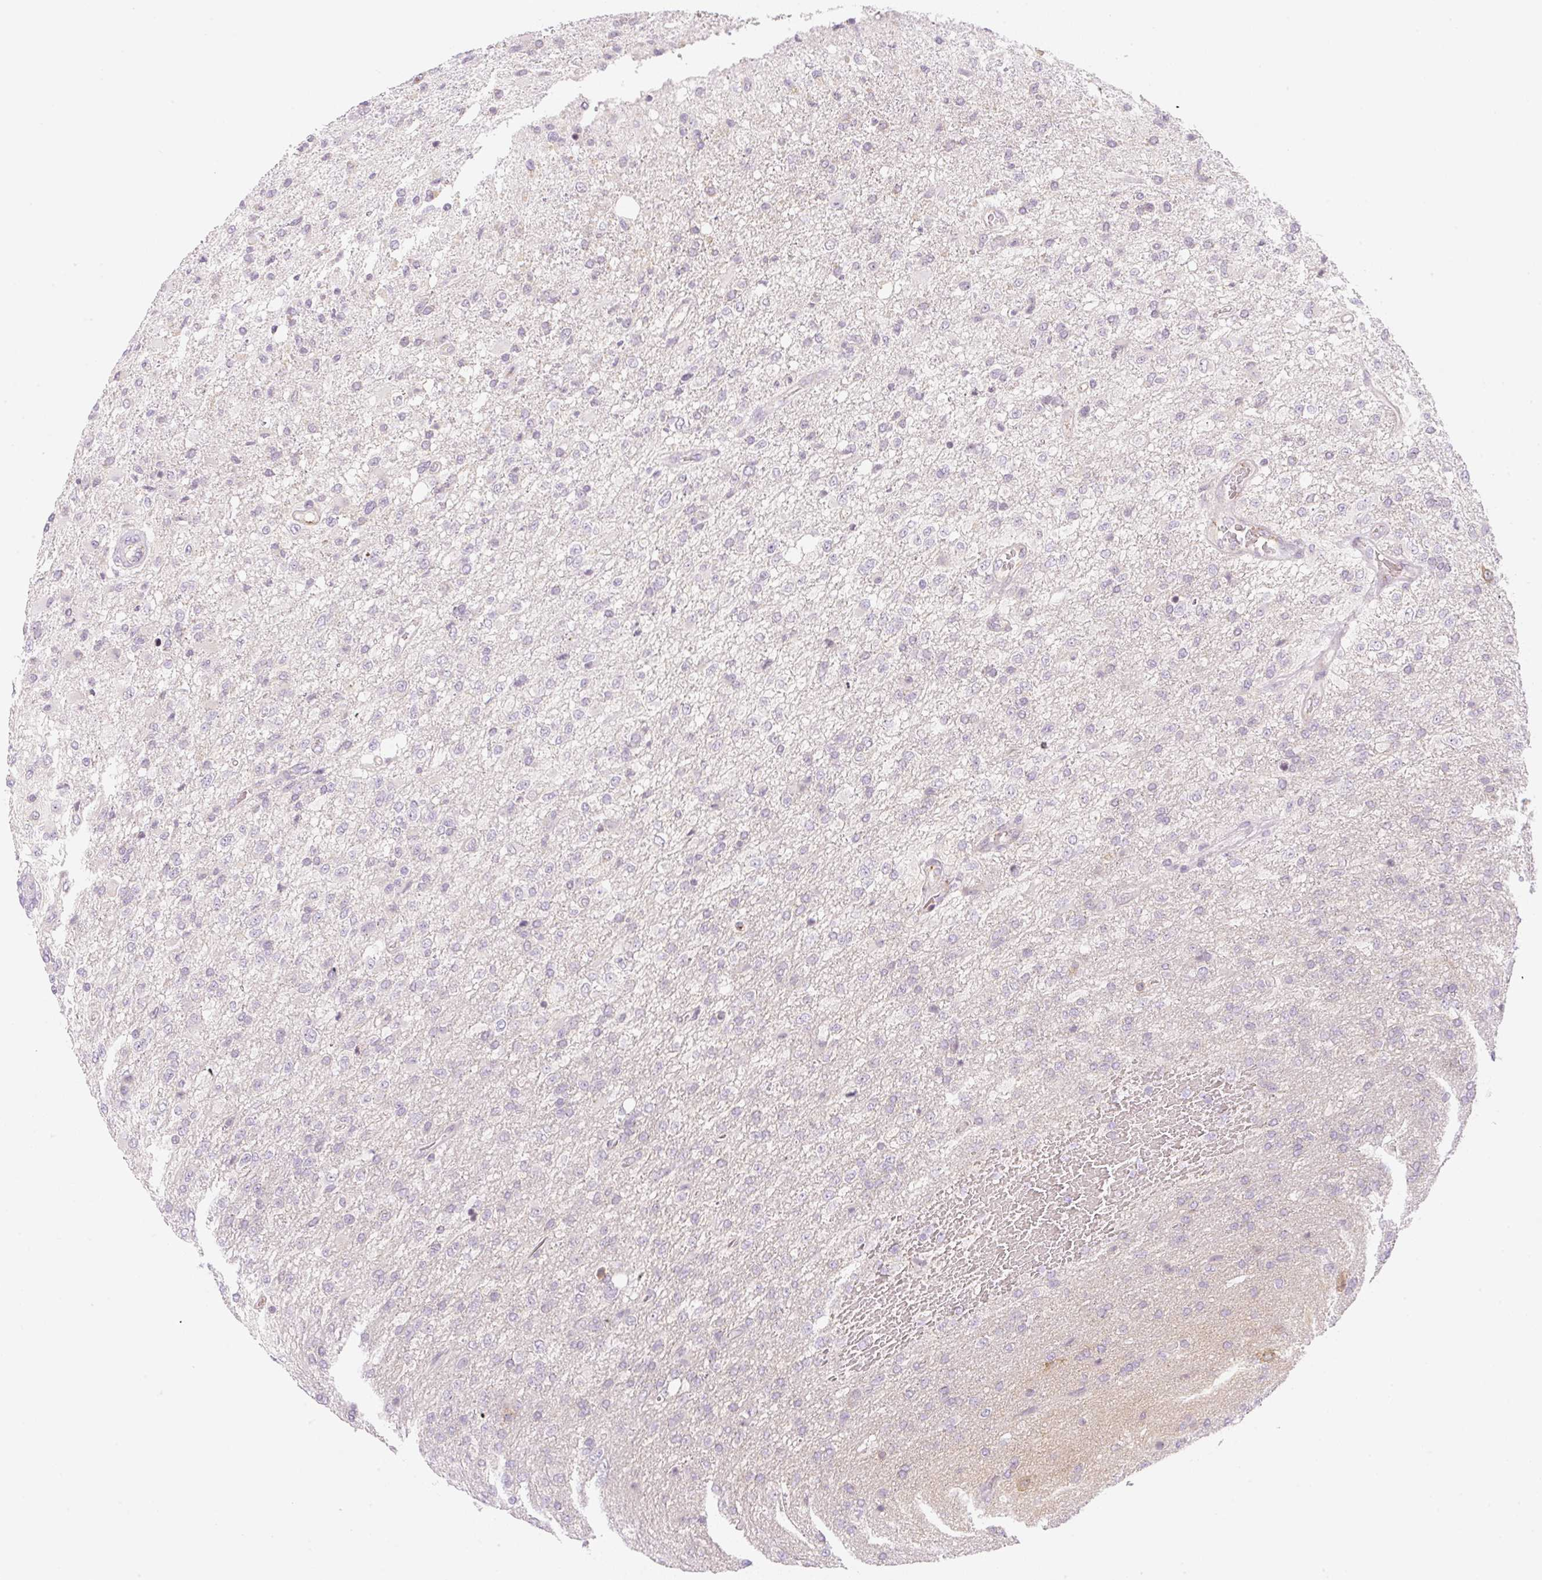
{"staining": {"intensity": "negative", "quantity": "none", "location": "none"}, "tissue": "glioma", "cell_type": "Tumor cells", "image_type": "cancer", "snomed": [{"axis": "morphology", "description": "Glioma, malignant, High grade"}, {"axis": "topography", "description": "Brain"}], "caption": "Tumor cells are negative for brown protein staining in glioma.", "gene": "CASKIN1", "patient": {"sex": "female", "age": 74}}